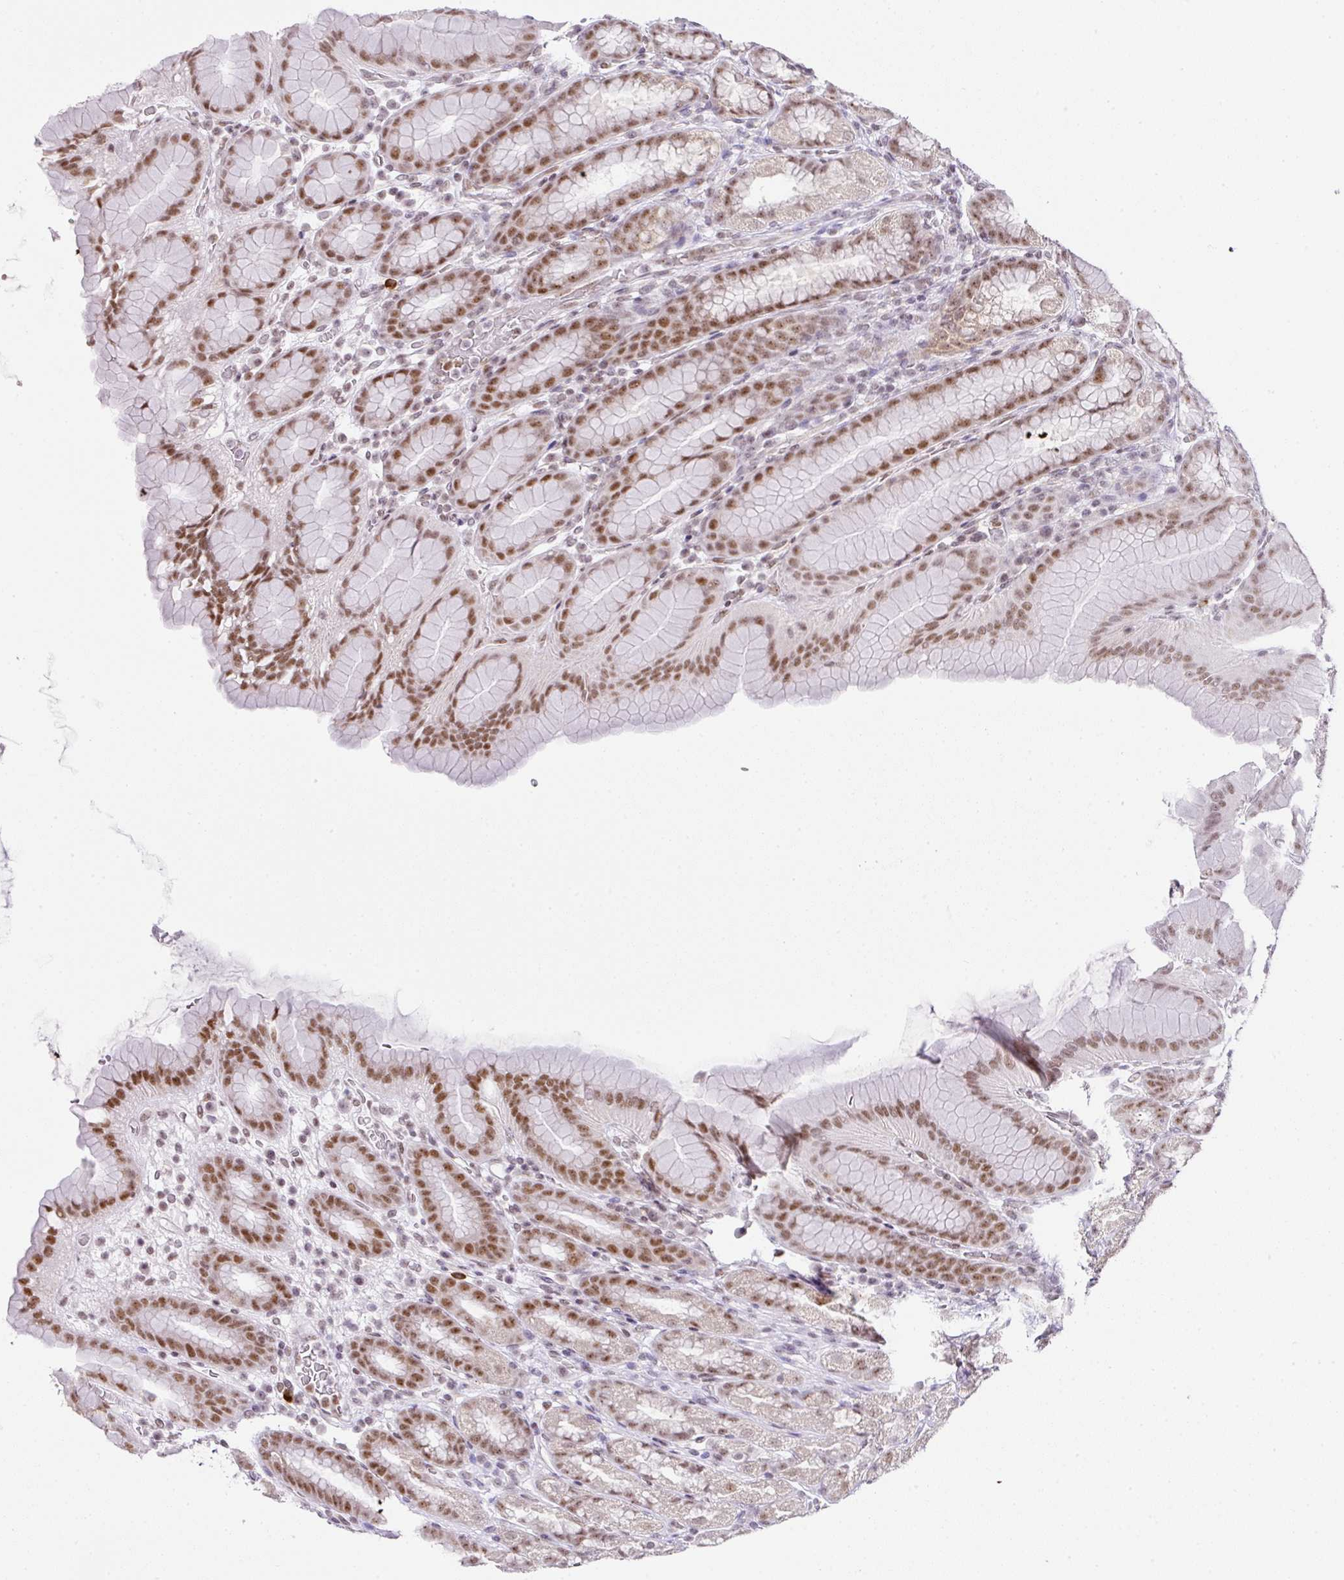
{"staining": {"intensity": "moderate", "quantity": "25%-75%", "location": "nuclear"}, "tissue": "stomach", "cell_type": "Glandular cells", "image_type": "normal", "snomed": [{"axis": "morphology", "description": "Normal tissue, NOS"}, {"axis": "topography", "description": "Stomach, upper"}, {"axis": "topography", "description": "Stomach"}], "caption": "Immunohistochemical staining of normal stomach exhibits moderate nuclear protein staining in approximately 25%-75% of glandular cells.", "gene": "FAM32A", "patient": {"sex": "male", "age": 68}}